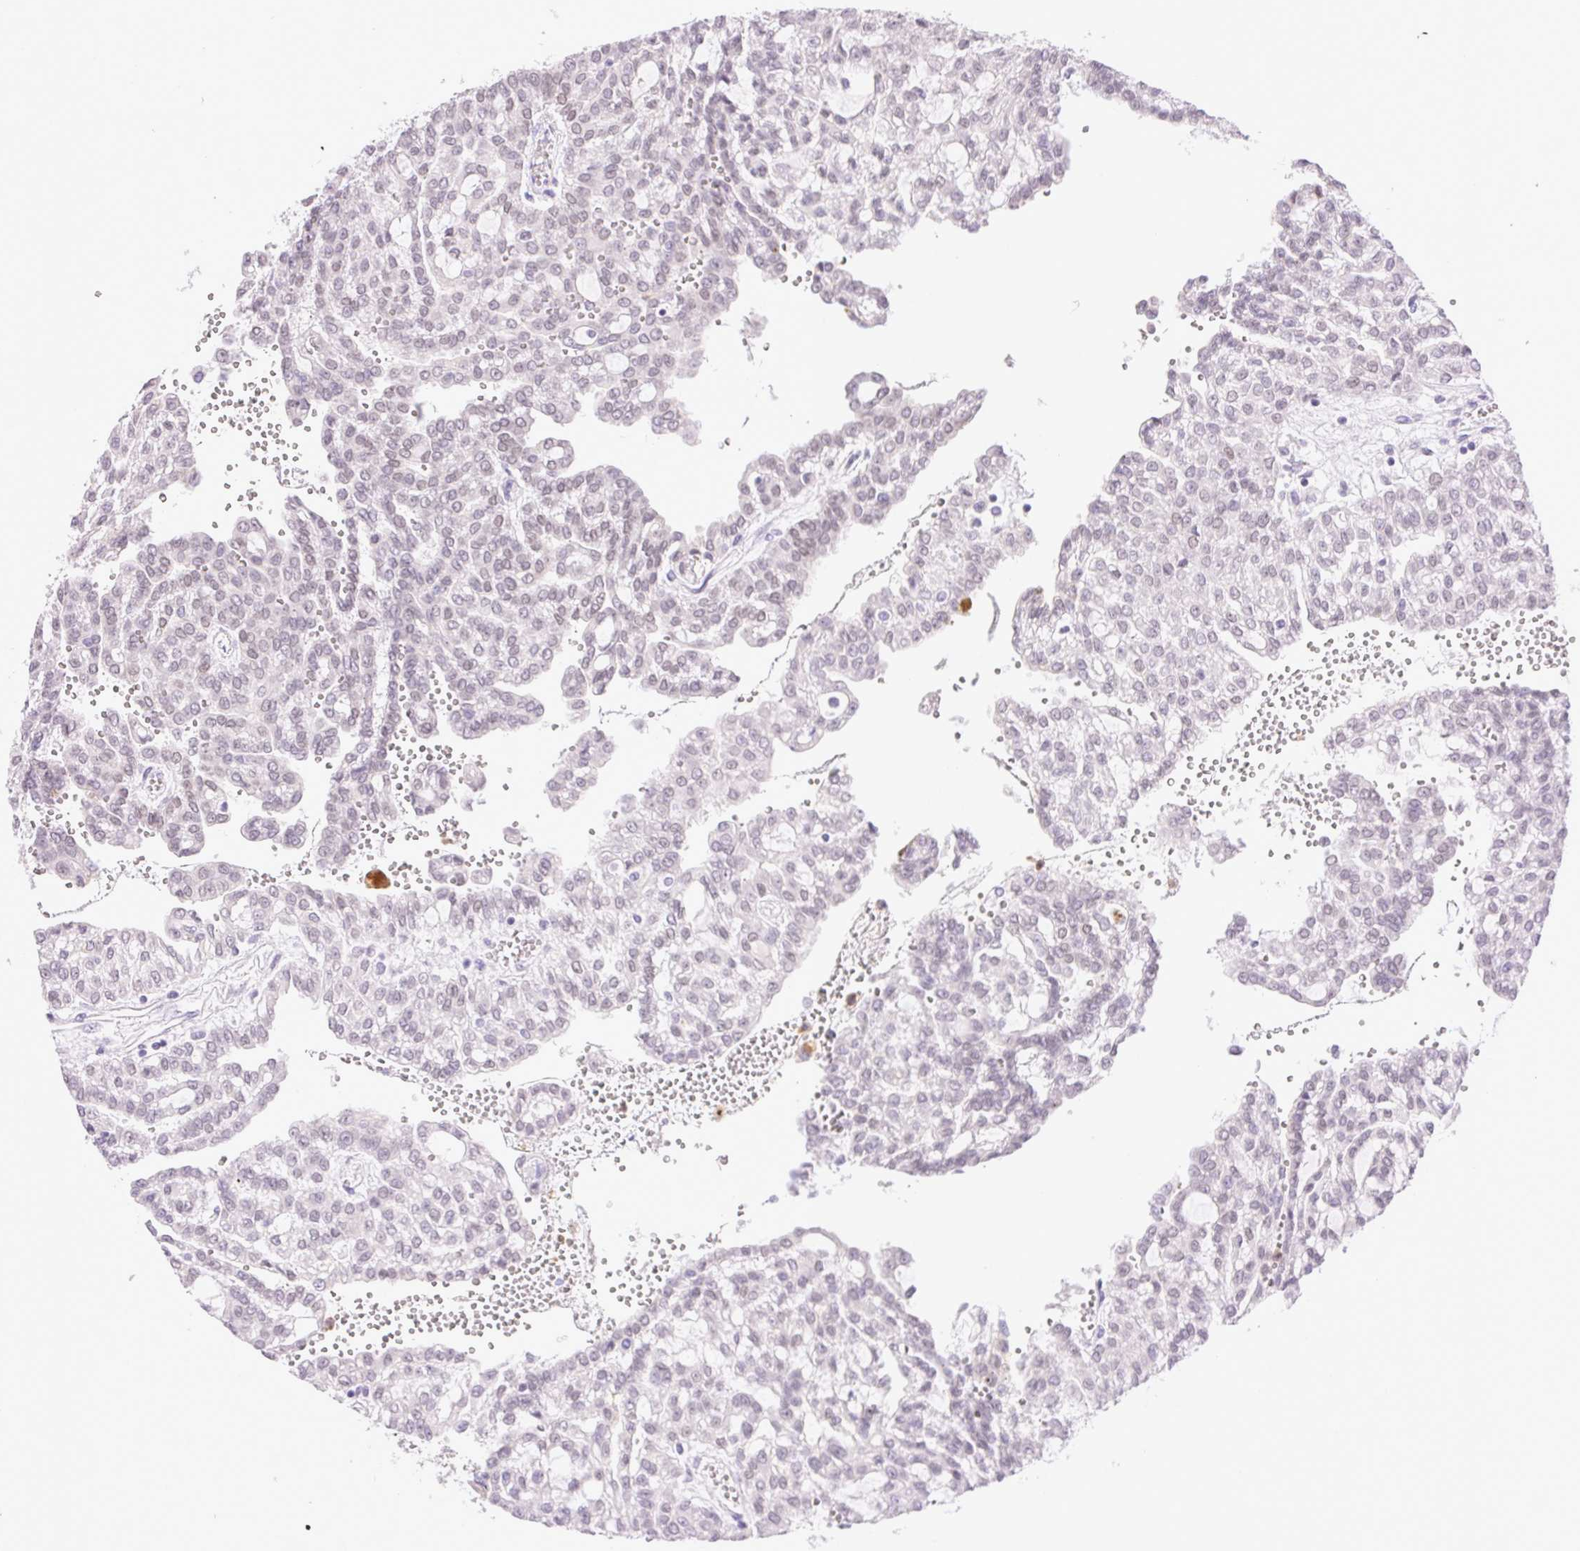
{"staining": {"intensity": "negative", "quantity": "none", "location": "none"}, "tissue": "renal cancer", "cell_type": "Tumor cells", "image_type": "cancer", "snomed": [{"axis": "morphology", "description": "Adenocarcinoma, NOS"}, {"axis": "topography", "description": "Kidney"}], "caption": "High magnification brightfield microscopy of renal cancer stained with DAB (brown) and counterstained with hematoxylin (blue): tumor cells show no significant staining.", "gene": "EMX2", "patient": {"sex": "male", "age": 63}}